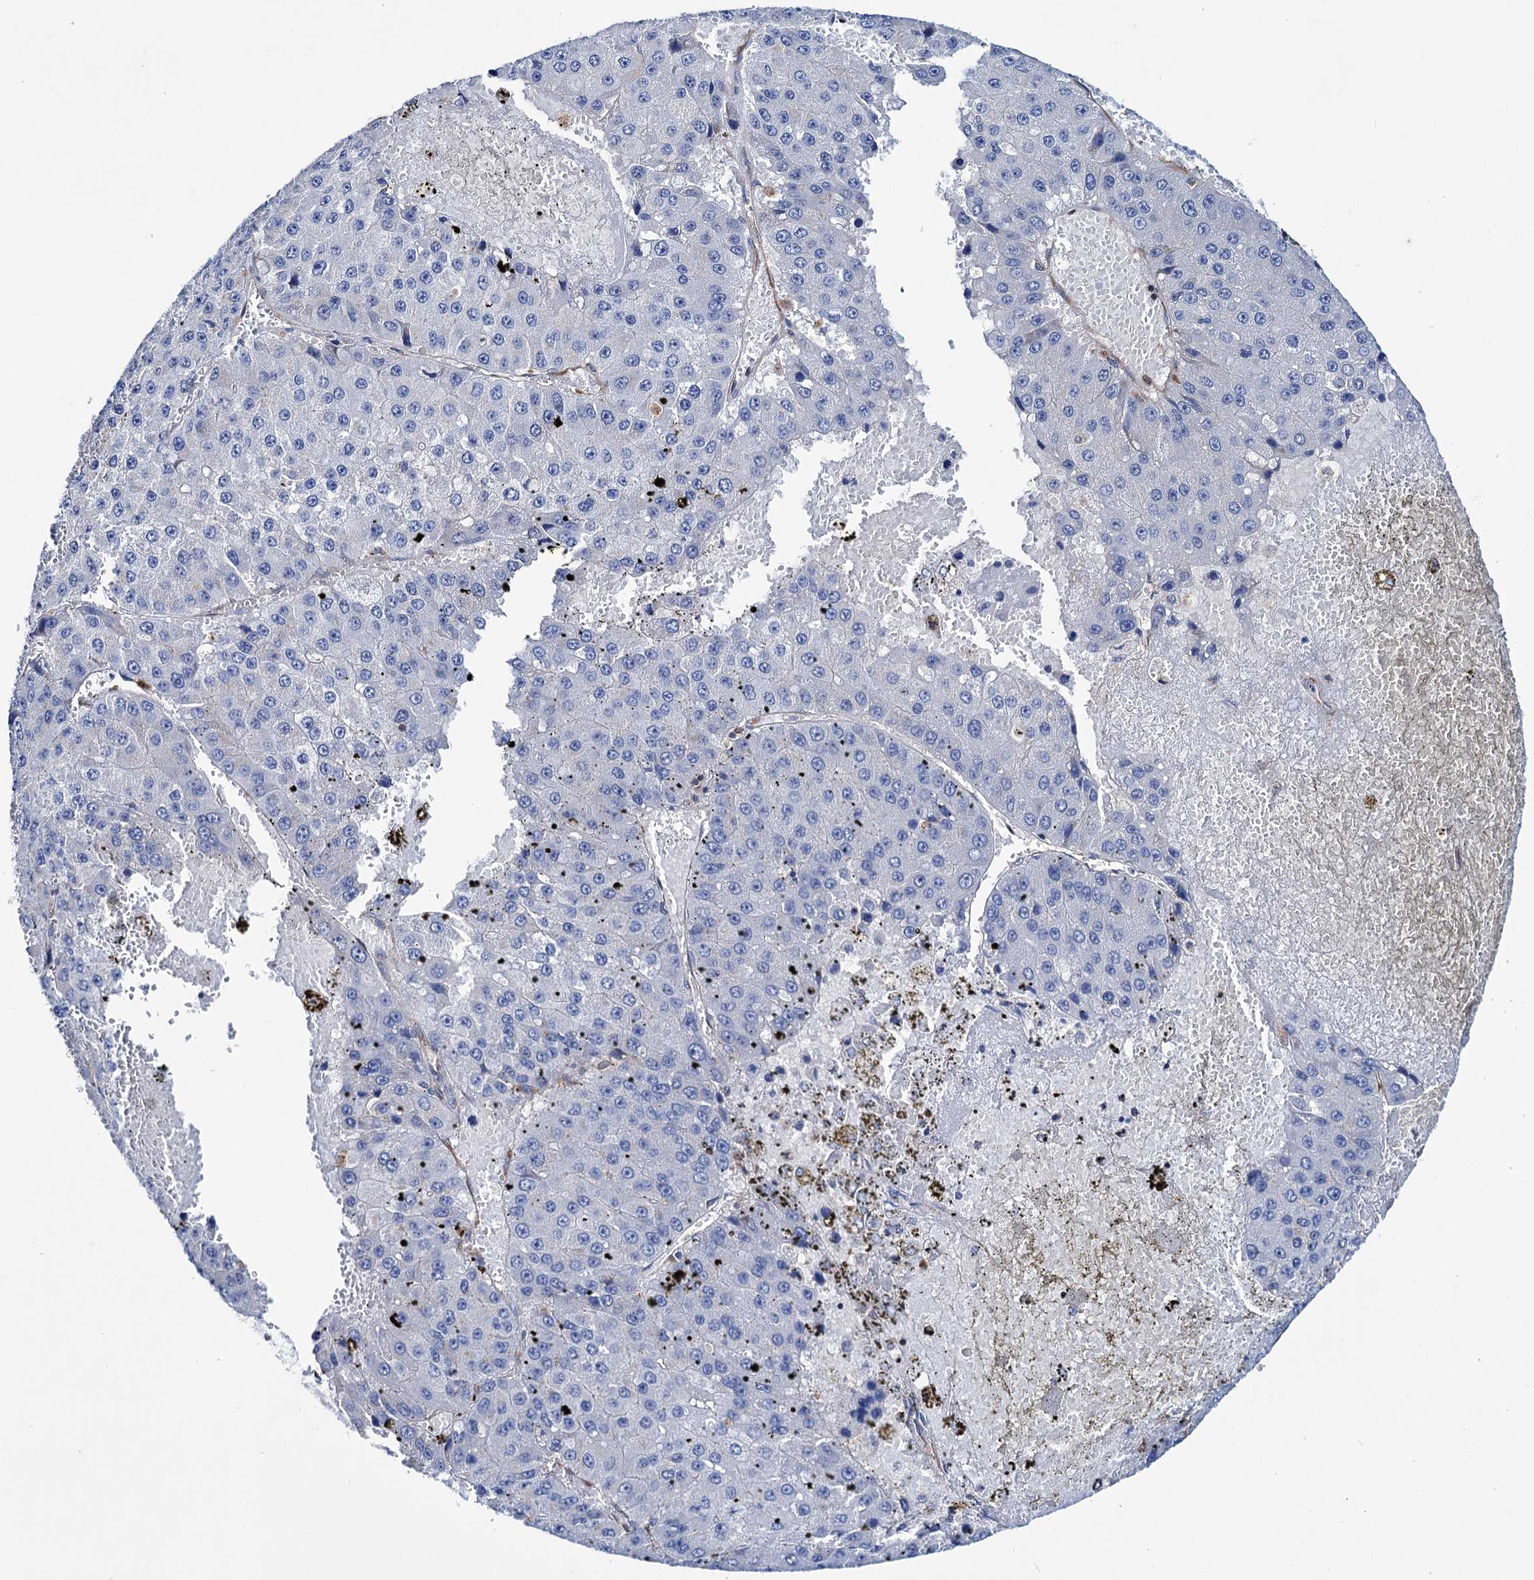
{"staining": {"intensity": "negative", "quantity": "none", "location": "none"}, "tissue": "liver cancer", "cell_type": "Tumor cells", "image_type": "cancer", "snomed": [{"axis": "morphology", "description": "Carcinoma, Hepatocellular, NOS"}, {"axis": "topography", "description": "Liver"}], "caption": "Liver cancer was stained to show a protein in brown. There is no significant staining in tumor cells.", "gene": "SCPEP1", "patient": {"sex": "female", "age": 73}}